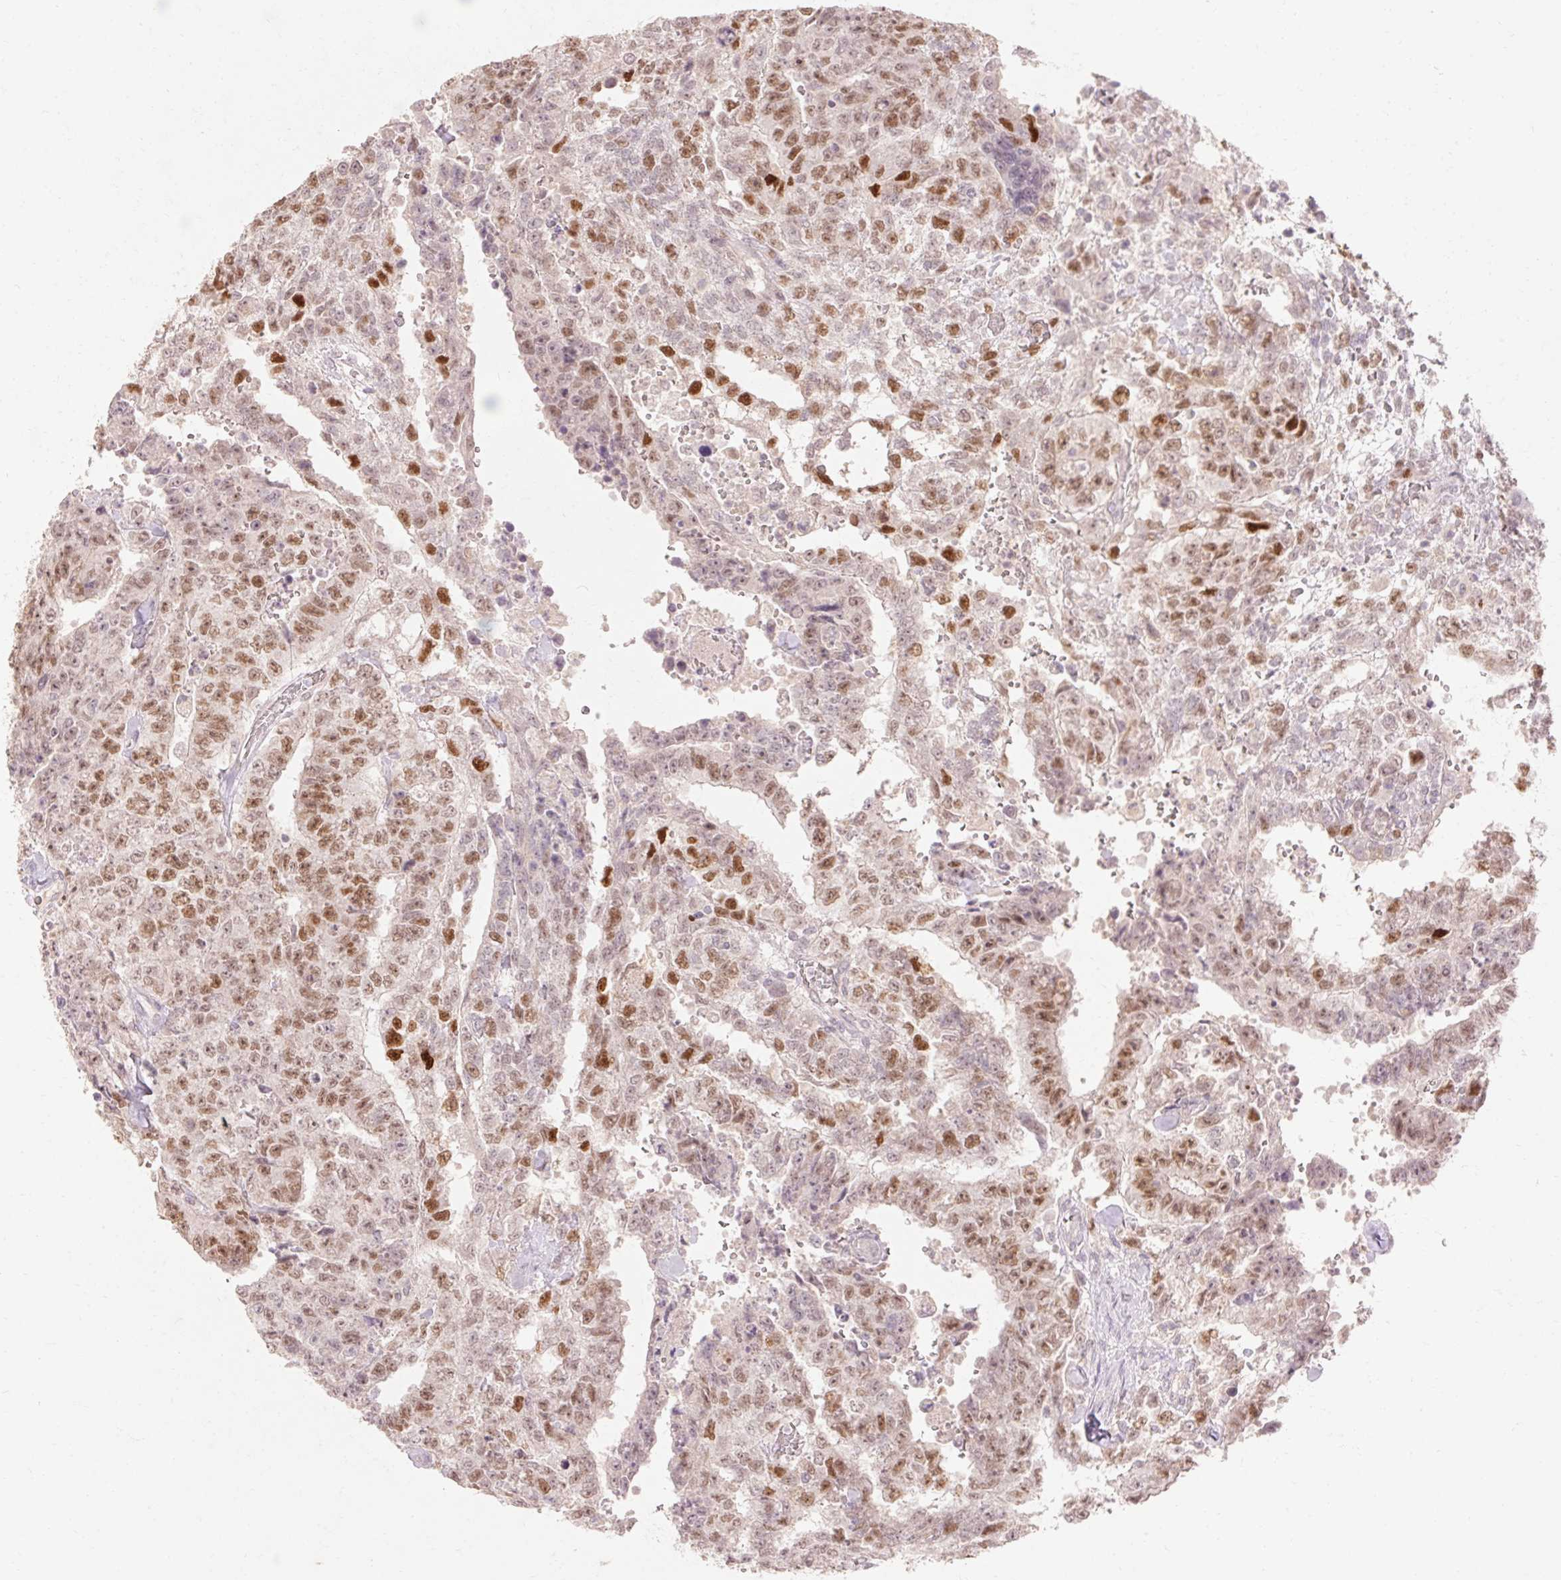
{"staining": {"intensity": "moderate", "quantity": ">75%", "location": "nuclear"}, "tissue": "testis cancer", "cell_type": "Tumor cells", "image_type": "cancer", "snomed": [{"axis": "morphology", "description": "Carcinoma, Embryonal, NOS"}, {"axis": "topography", "description": "Testis"}], "caption": "Immunohistochemistry (IHC) (DAB) staining of human testis cancer (embryonal carcinoma) demonstrates moderate nuclear protein positivity in about >75% of tumor cells.", "gene": "SKP2", "patient": {"sex": "male", "age": 24}}